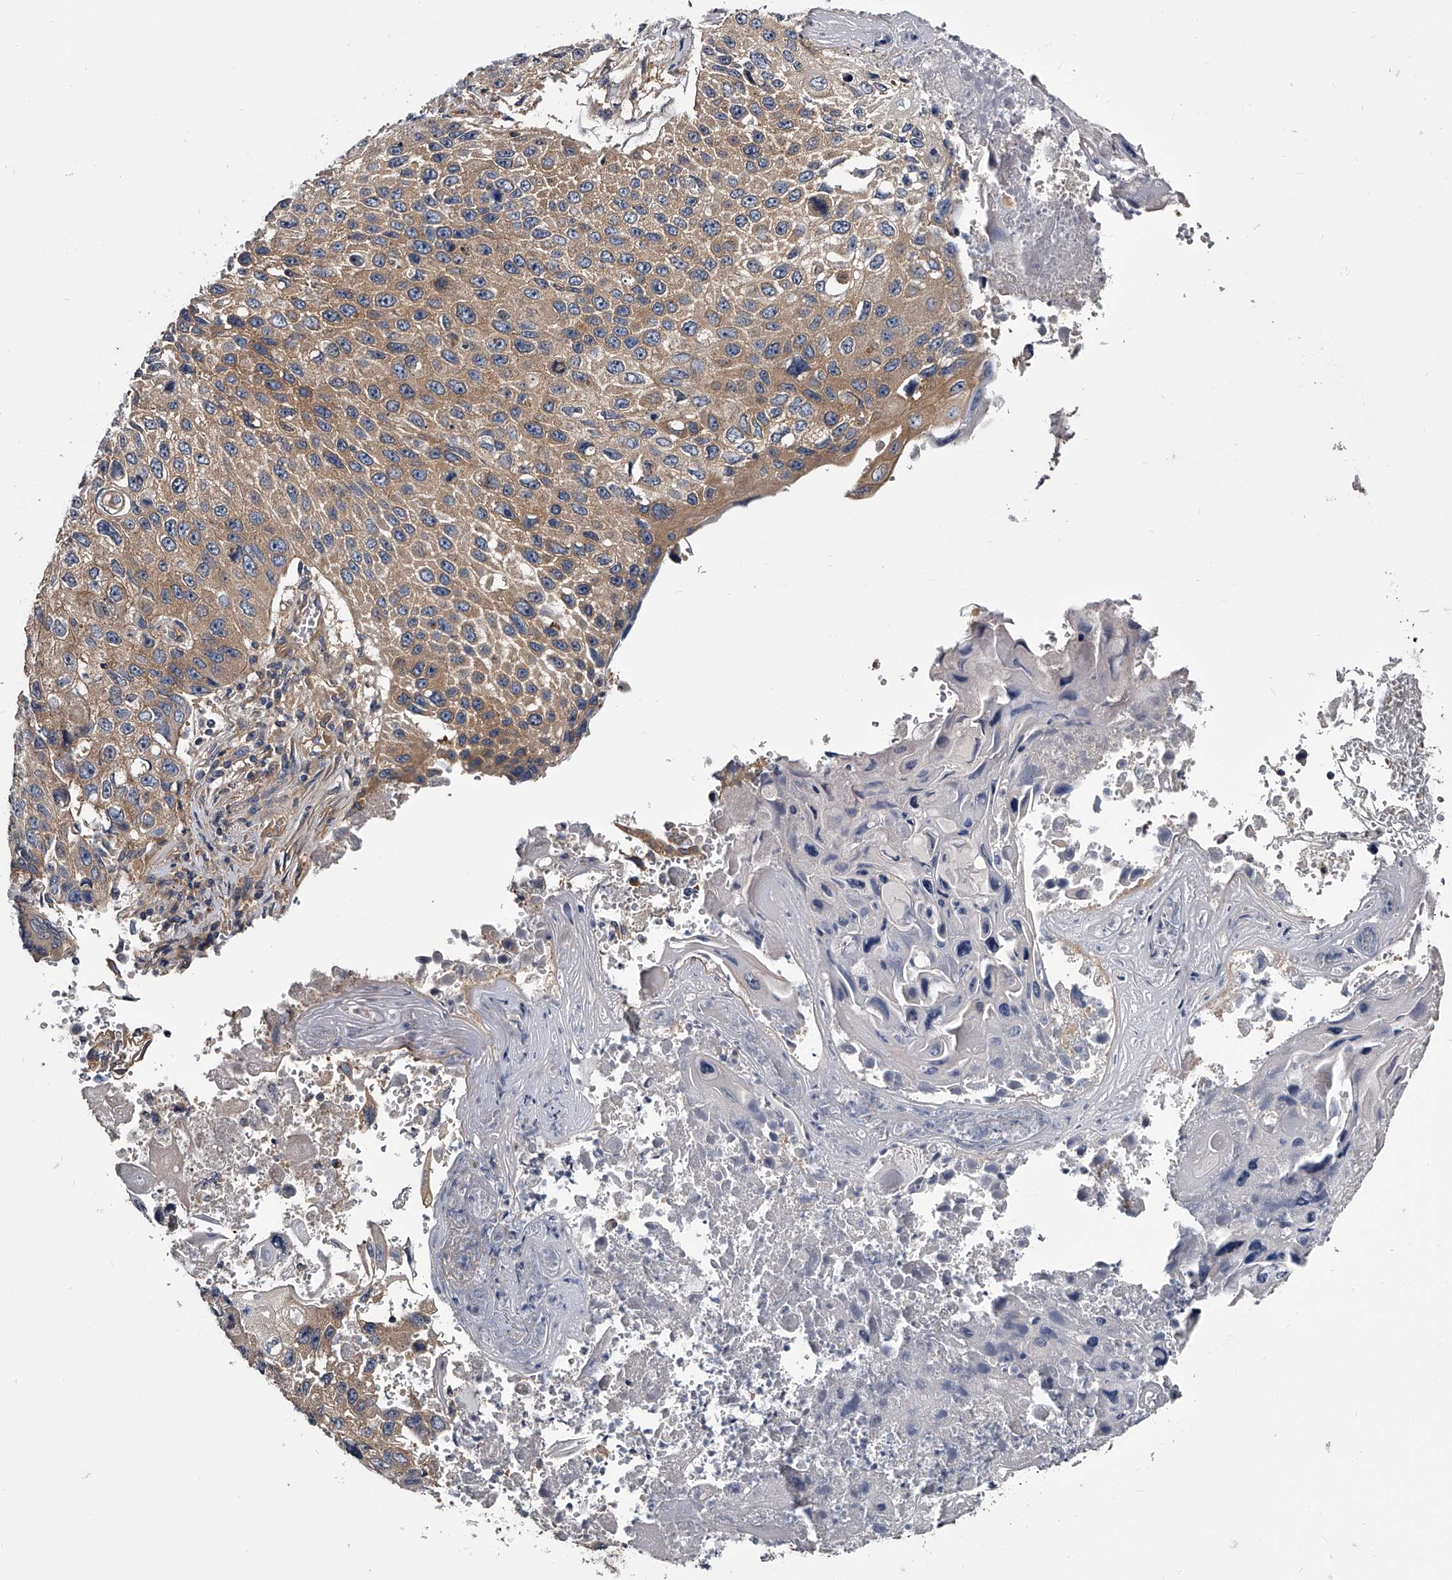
{"staining": {"intensity": "moderate", "quantity": ">75%", "location": "cytoplasmic/membranous"}, "tissue": "lung cancer", "cell_type": "Tumor cells", "image_type": "cancer", "snomed": [{"axis": "morphology", "description": "Squamous cell carcinoma, NOS"}, {"axis": "topography", "description": "Lung"}], "caption": "Approximately >75% of tumor cells in human lung cancer demonstrate moderate cytoplasmic/membranous protein positivity as visualized by brown immunohistochemical staining.", "gene": "GAPVD1", "patient": {"sex": "male", "age": 61}}